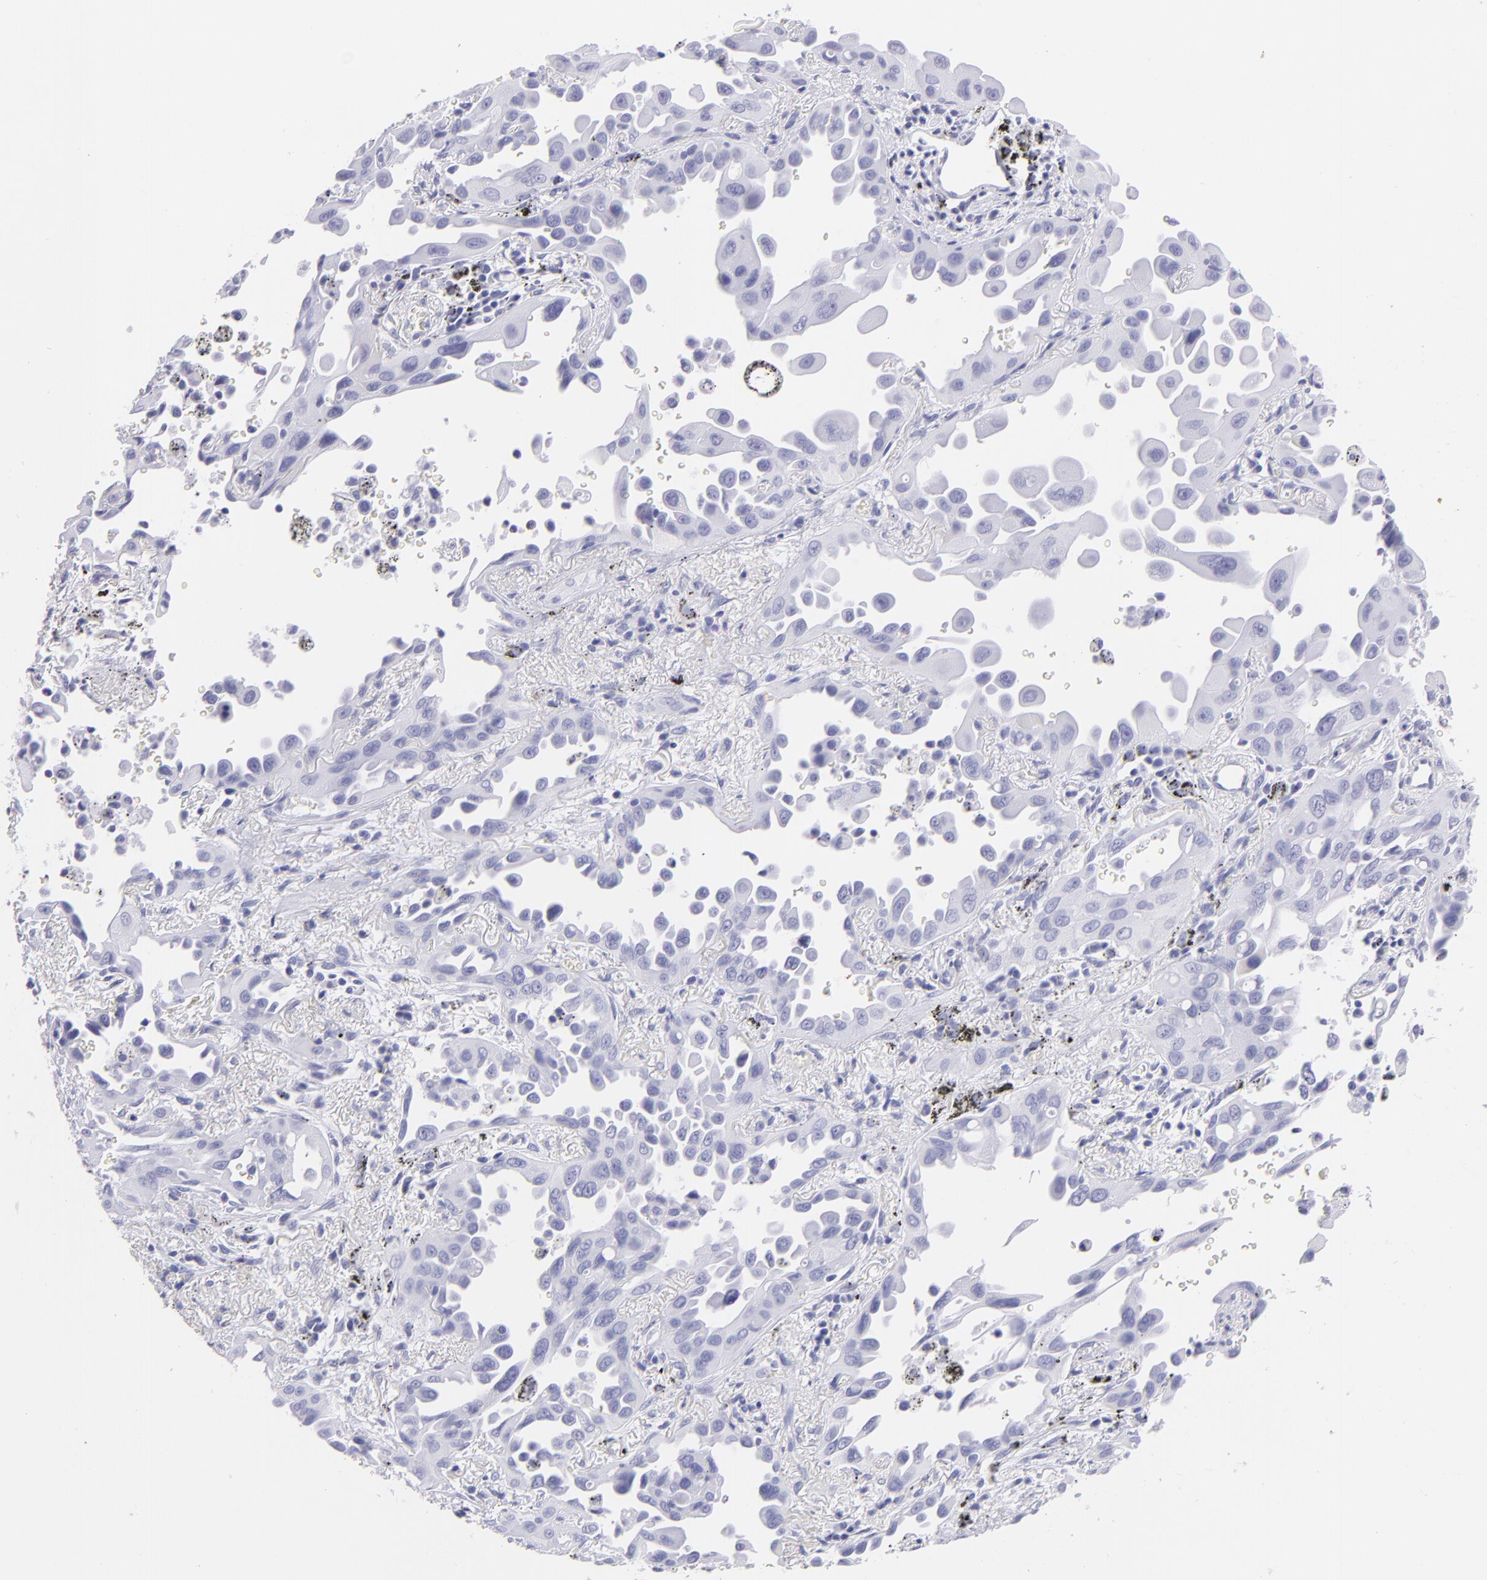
{"staining": {"intensity": "negative", "quantity": "none", "location": "none"}, "tissue": "lung cancer", "cell_type": "Tumor cells", "image_type": "cancer", "snomed": [{"axis": "morphology", "description": "Adenocarcinoma, NOS"}, {"axis": "topography", "description": "Lung"}], "caption": "Immunohistochemistry (IHC) micrograph of neoplastic tissue: lung adenocarcinoma stained with DAB exhibits no significant protein staining in tumor cells.", "gene": "PIP", "patient": {"sex": "male", "age": 68}}